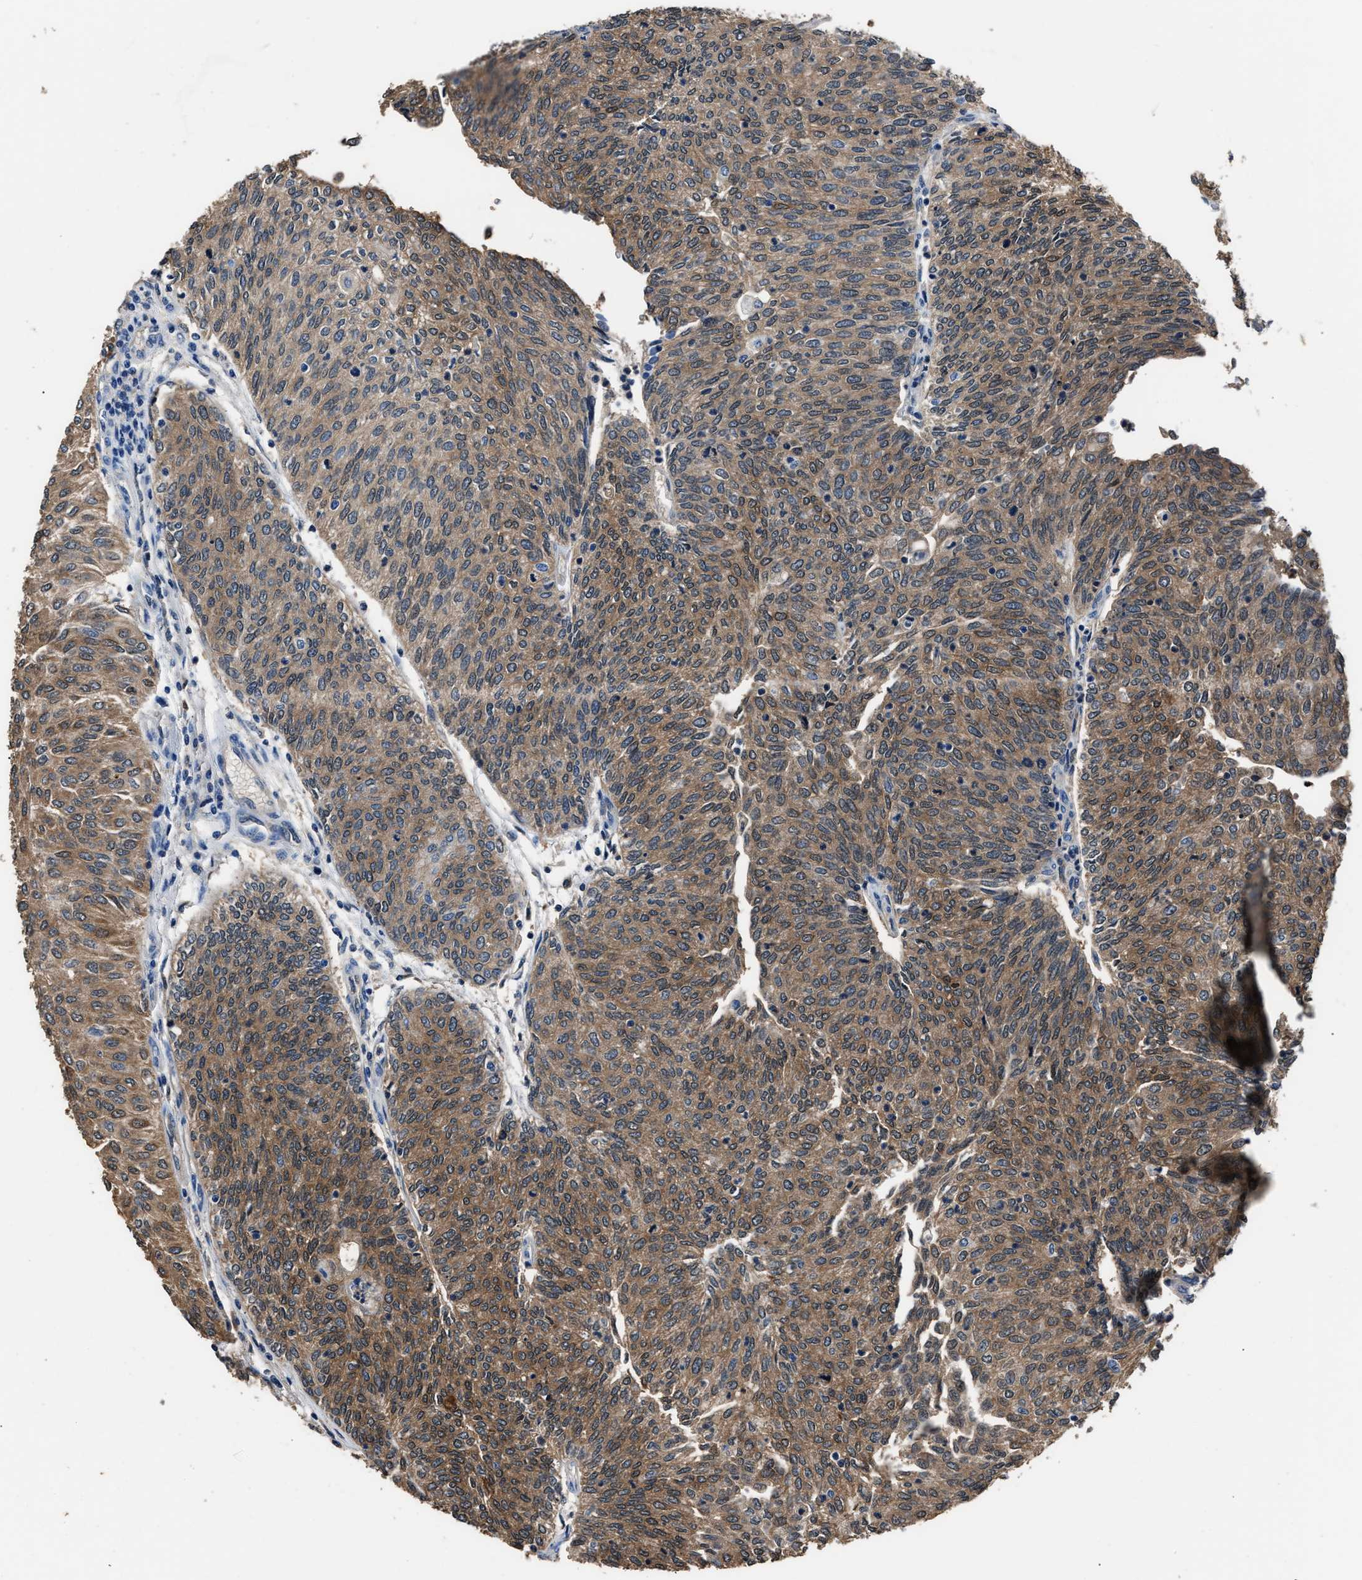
{"staining": {"intensity": "moderate", "quantity": ">75%", "location": "cytoplasmic/membranous"}, "tissue": "urothelial cancer", "cell_type": "Tumor cells", "image_type": "cancer", "snomed": [{"axis": "morphology", "description": "Urothelial carcinoma, Low grade"}, {"axis": "topography", "description": "Urinary bladder"}], "caption": "Protein analysis of low-grade urothelial carcinoma tissue exhibits moderate cytoplasmic/membranous expression in approximately >75% of tumor cells.", "gene": "GSTP1", "patient": {"sex": "female", "age": 79}}